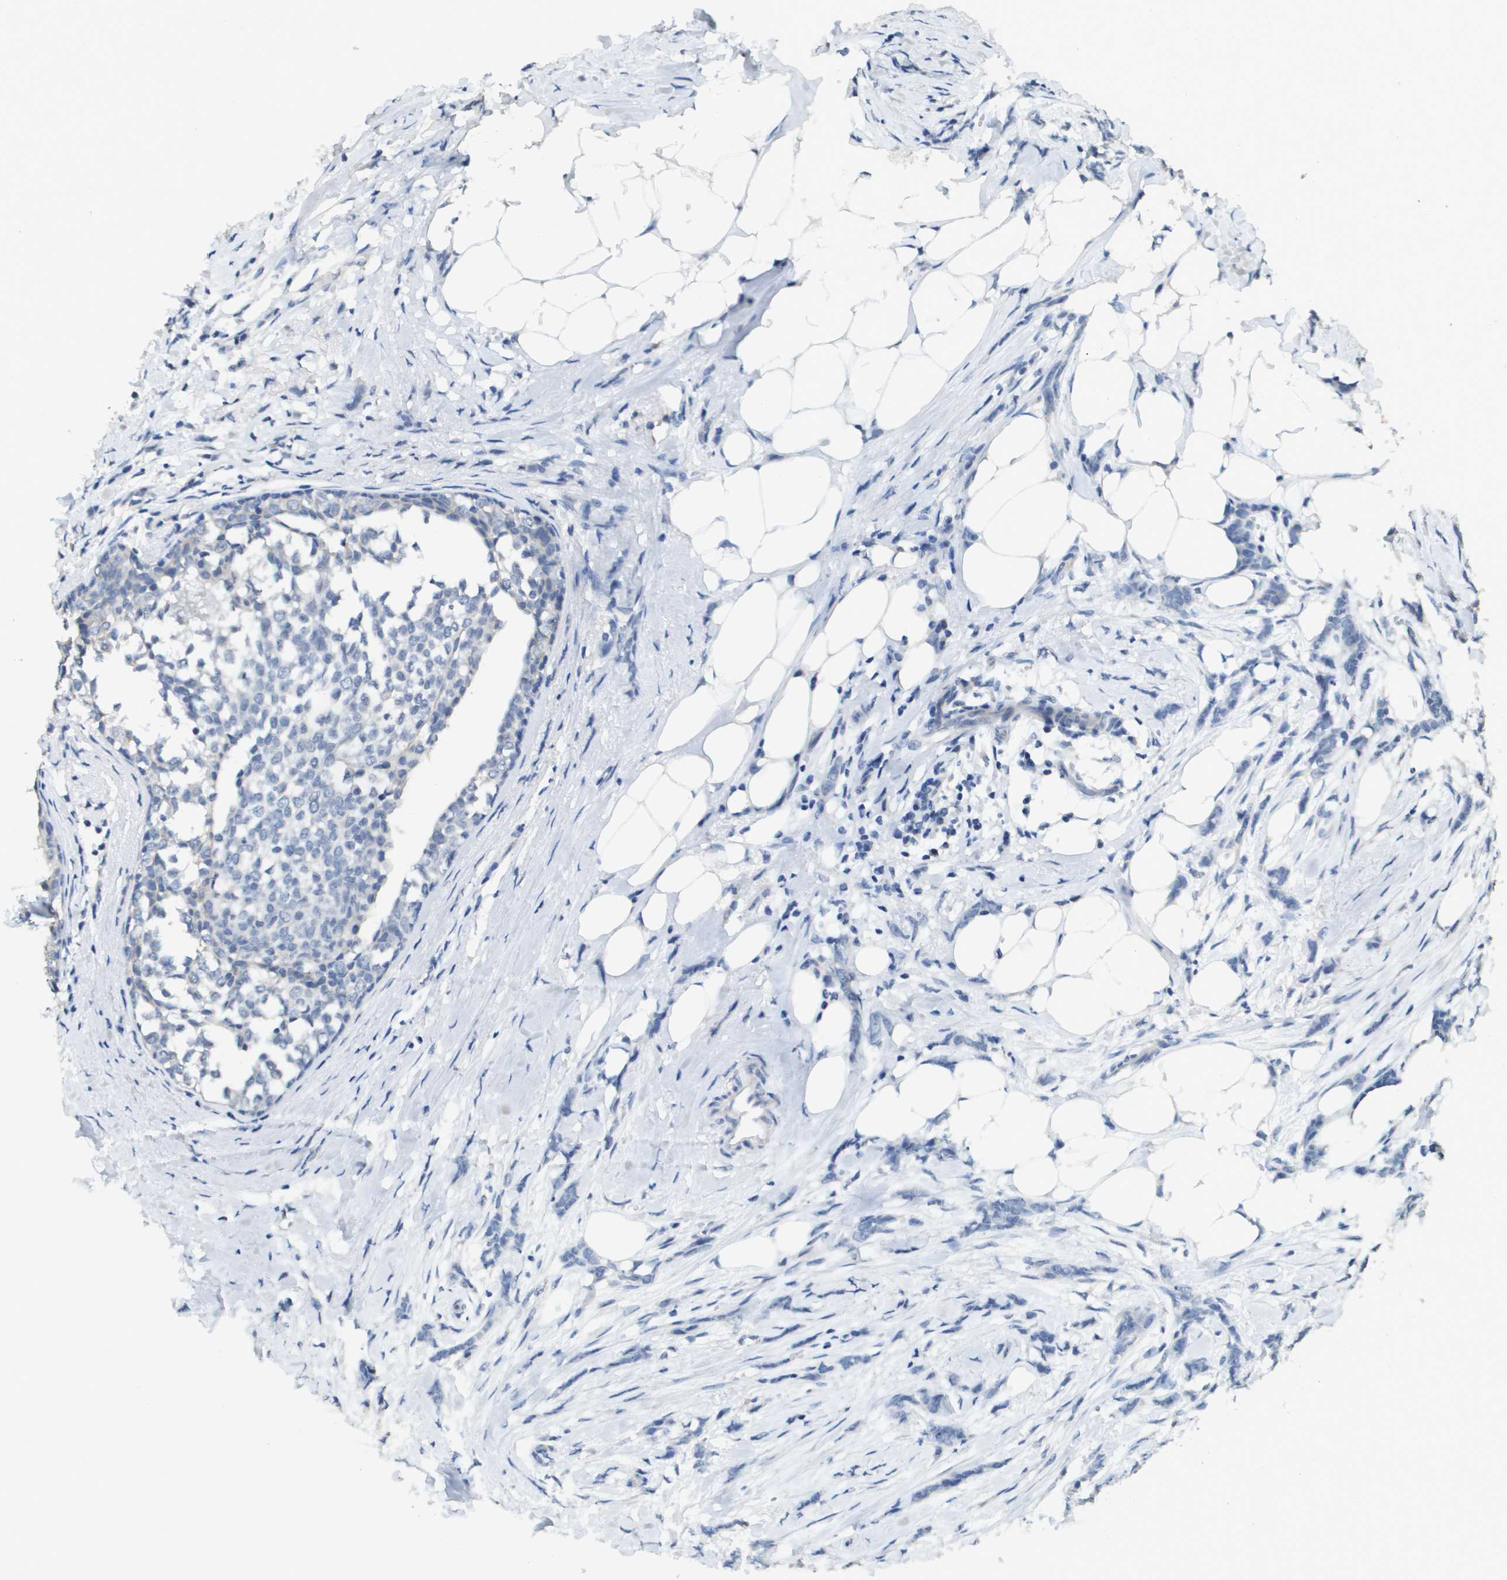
{"staining": {"intensity": "negative", "quantity": "none", "location": "none"}, "tissue": "breast cancer", "cell_type": "Tumor cells", "image_type": "cancer", "snomed": [{"axis": "morphology", "description": "Lobular carcinoma, in situ"}, {"axis": "morphology", "description": "Lobular carcinoma"}, {"axis": "topography", "description": "Breast"}], "caption": "A photomicrograph of breast lobular carcinoma stained for a protein reveals no brown staining in tumor cells.", "gene": "MT3", "patient": {"sex": "female", "age": 41}}